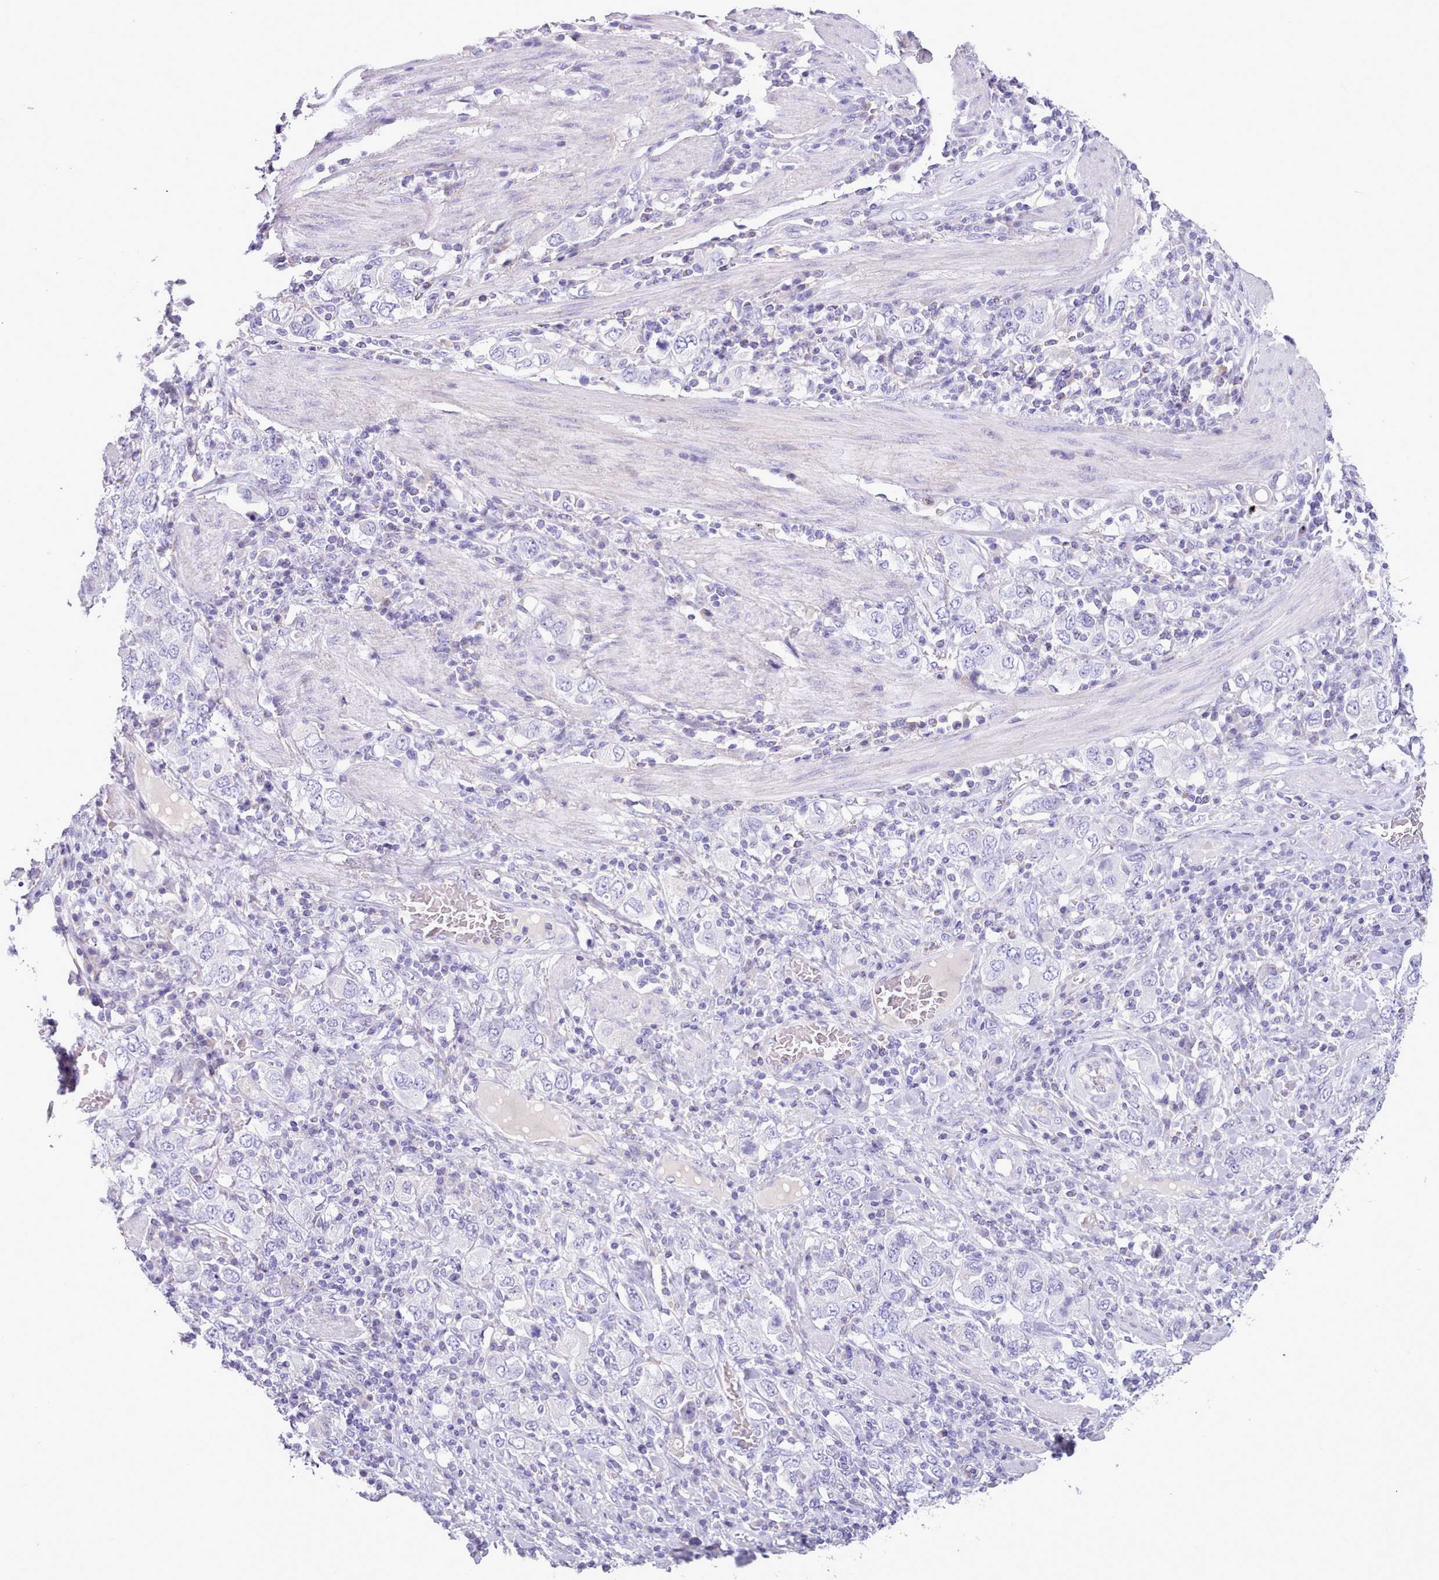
{"staining": {"intensity": "negative", "quantity": "none", "location": "none"}, "tissue": "stomach cancer", "cell_type": "Tumor cells", "image_type": "cancer", "snomed": [{"axis": "morphology", "description": "Adenocarcinoma, NOS"}, {"axis": "topography", "description": "Stomach, upper"}, {"axis": "topography", "description": "Stomach"}], "caption": "Immunohistochemical staining of human adenocarcinoma (stomach) demonstrates no significant staining in tumor cells. Nuclei are stained in blue.", "gene": "CYP2A13", "patient": {"sex": "male", "age": 62}}